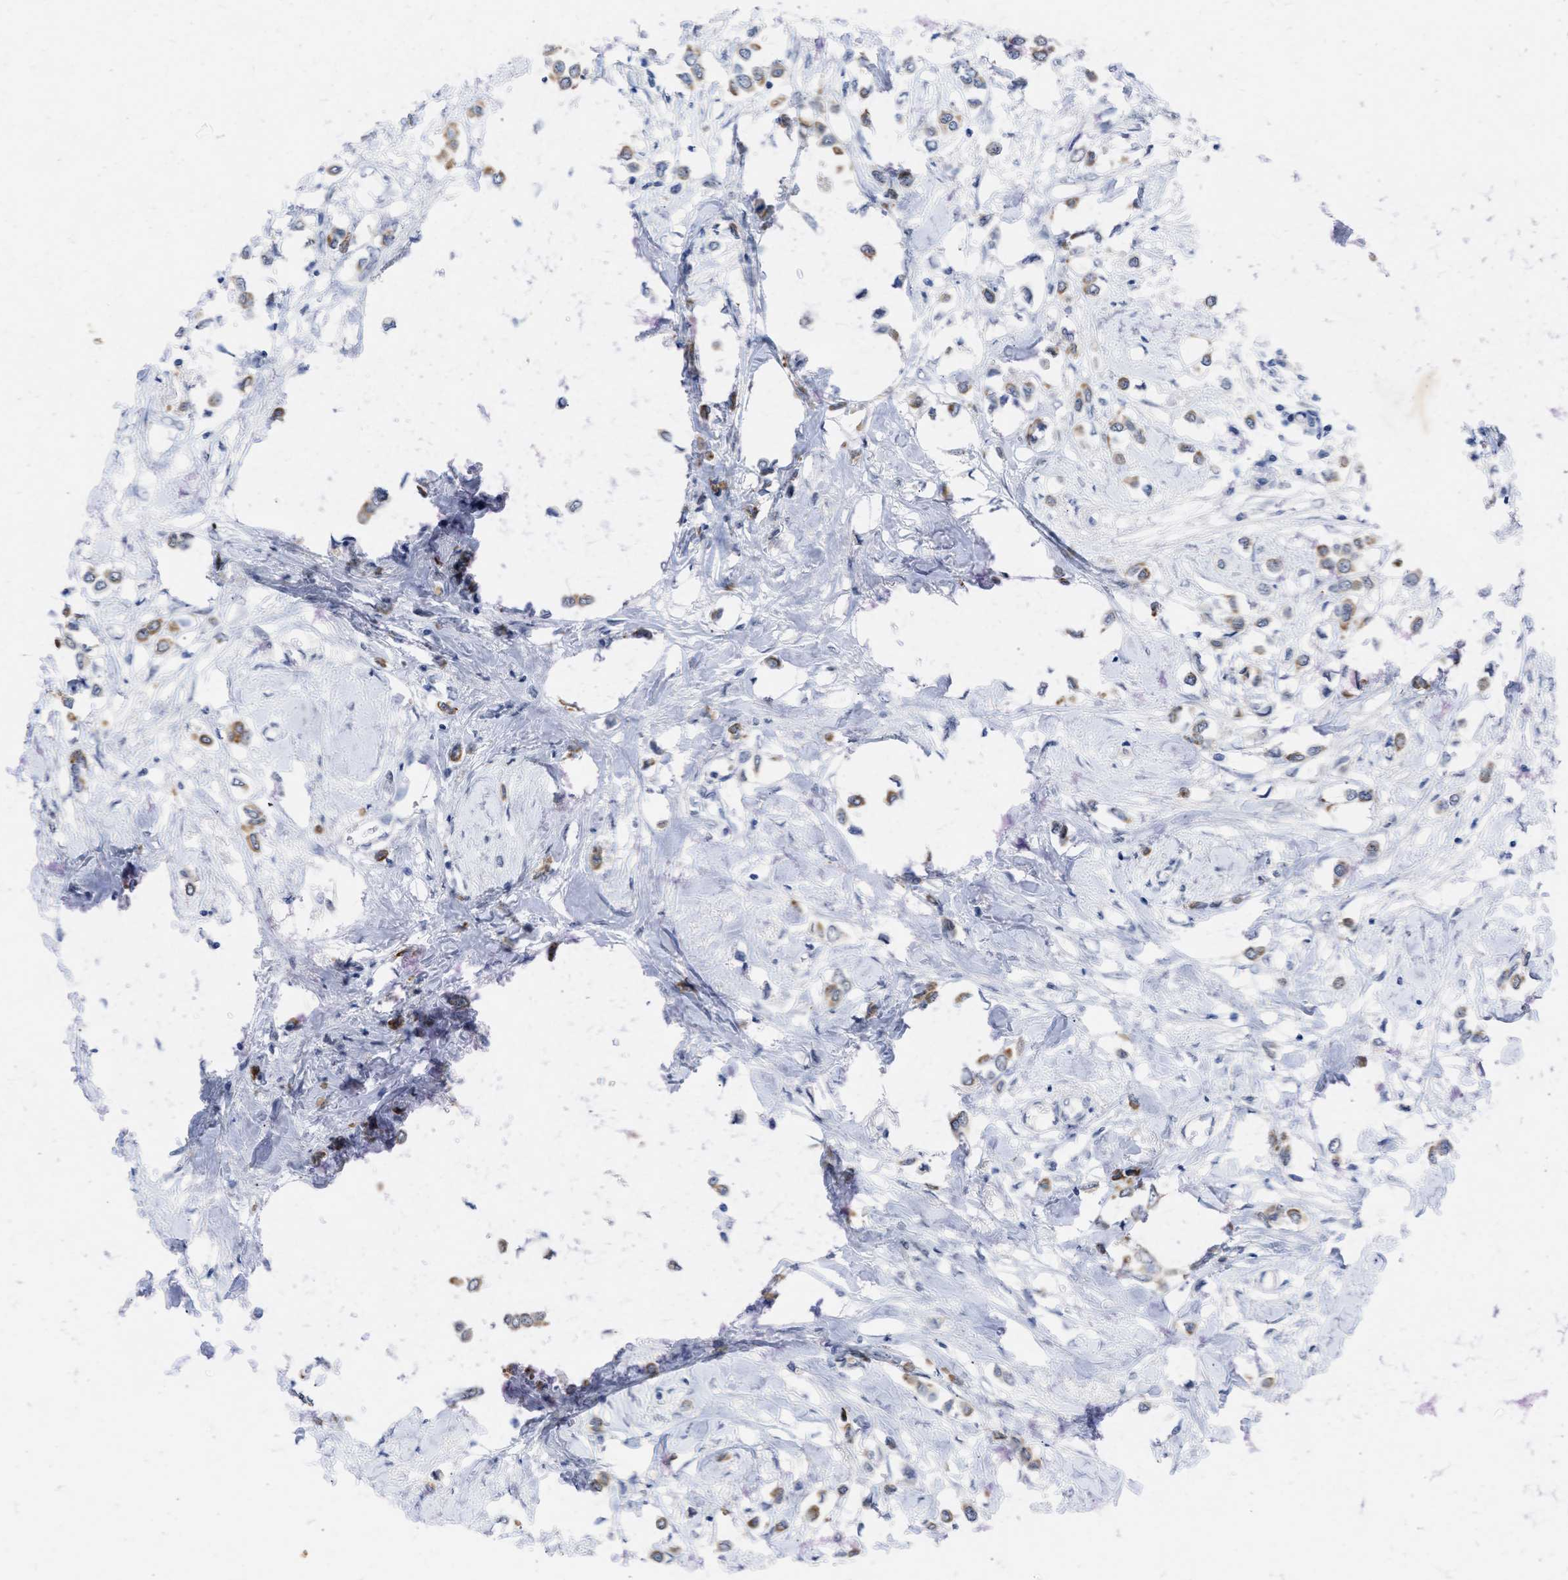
{"staining": {"intensity": "moderate", "quantity": ">75%", "location": "cytoplasmic/membranous"}, "tissue": "breast cancer", "cell_type": "Tumor cells", "image_type": "cancer", "snomed": [{"axis": "morphology", "description": "Lobular carcinoma"}, {"axis": "topography", "description": "Breast"}], "caption": "This photomicrograph reveals breast cancer (lobular carcinoma) stained with IHC to label a protein in brown. The cytoplasmic/membranous of tumor cells show moderate positivity for the protein. Nuclei are counter-stained blue.", "gene": "DDX41", "patient": {"sex": "female", "age": 51}}